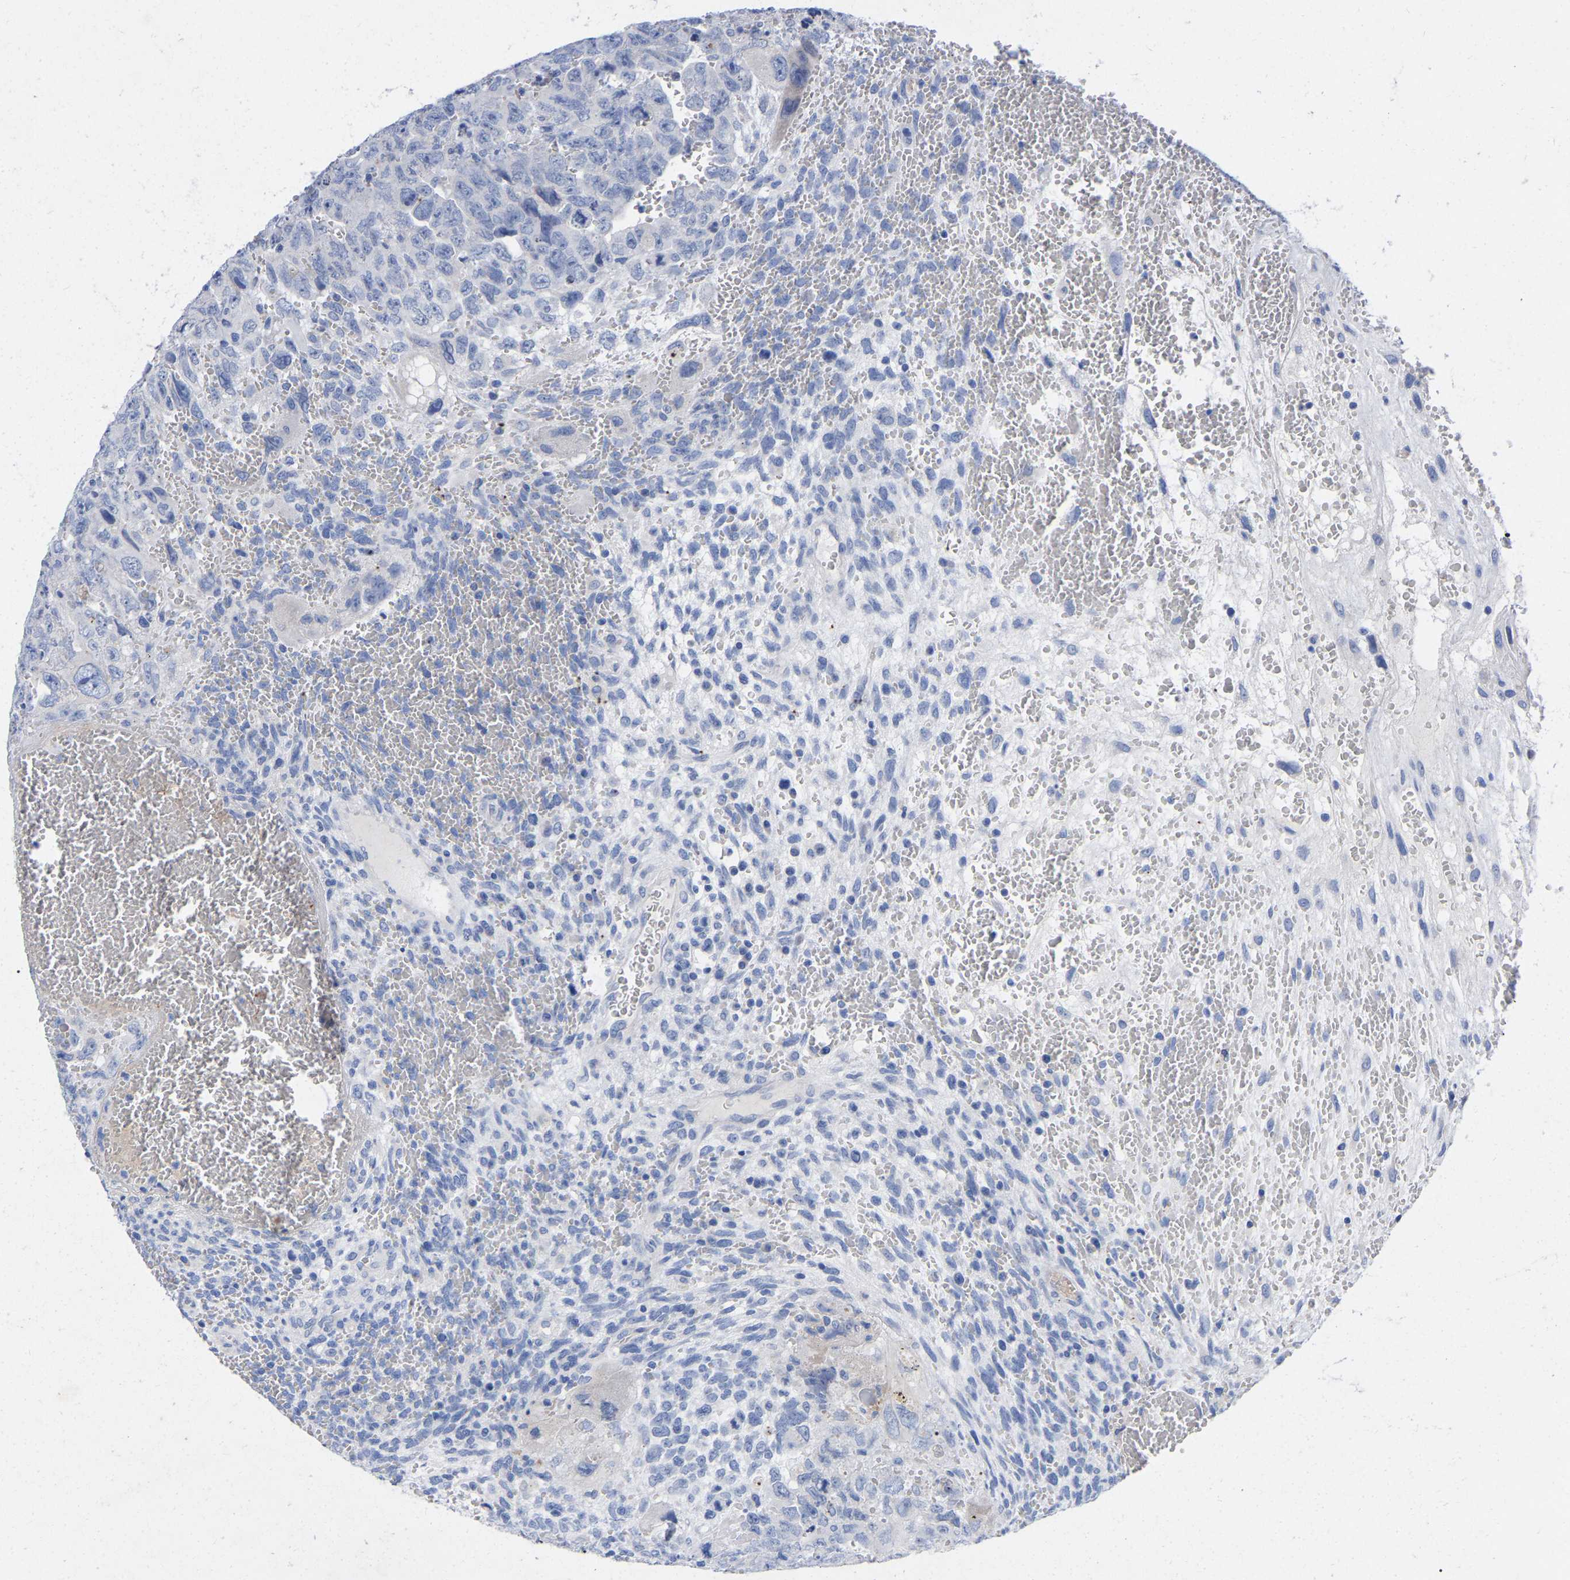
{"staining": {"intensity": "negative", "quantity": "none", "location": "none"}, "tissue": "testis cancer", "cell_type": "Tumor cells", "image_type": "cancer", "snomed": [{"axis": "morphology", "description": "Carcinoma, Embryonal, NOS"}, {"axis": "topography", "description": "Testis"}], "caption": "Photomicrograph shows no protein positivity in tumor cells of testis cancer tissue.", "gene": "STRIP2", "patient": {"sex": "male", "age": 28}}